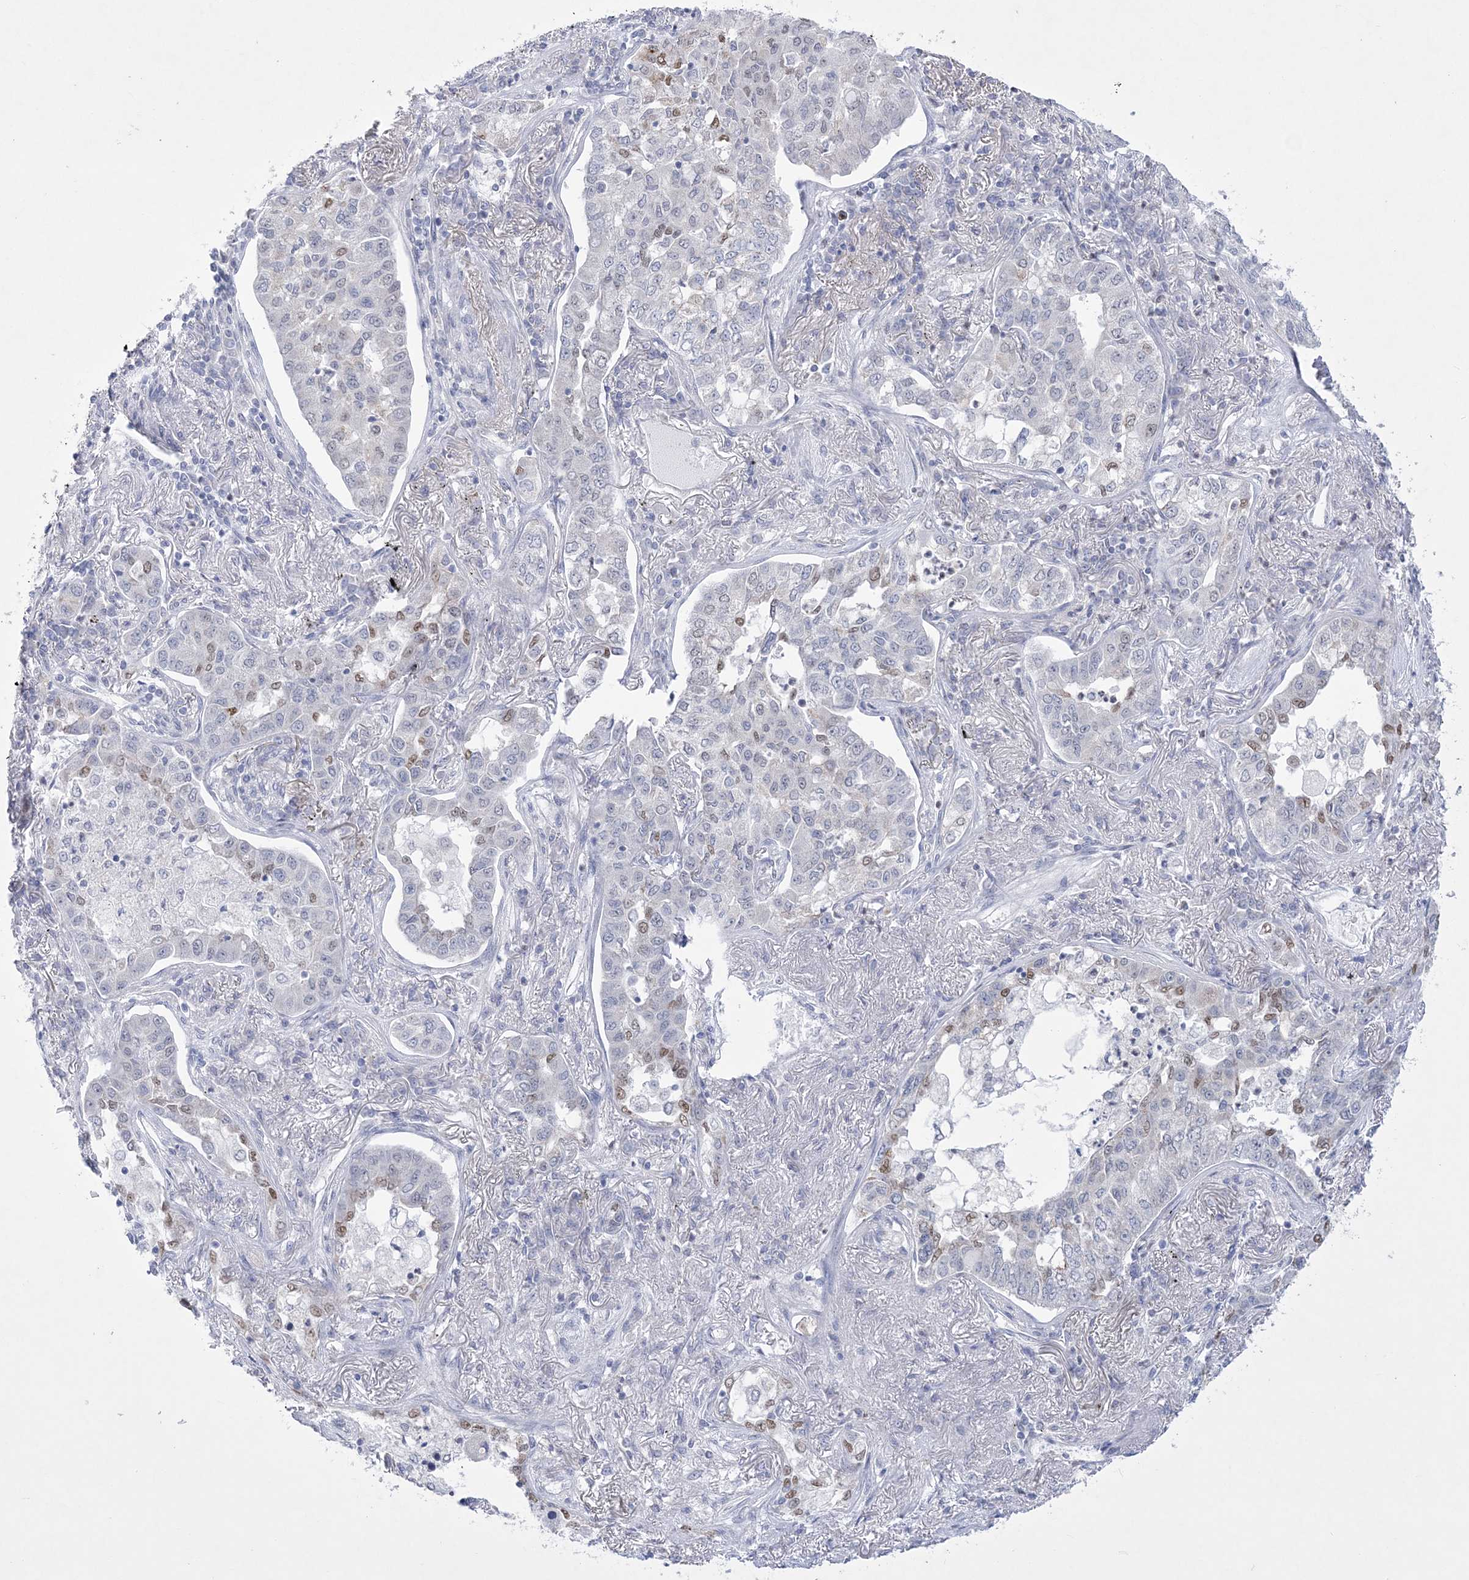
{"staining": {"intensity": "weak", "quantity": "<25%", "location": "nuclear"}, "tissue": "lung cancer", "cell_type": "Tumor cells", "image_type": "cancer", "snomed": [{"axis": "morphology", "description": "Adenocarcinoma, NOS"}, {"axis": "topography", "description": "Lung"}], "caption": "Human adenocarcinoma (lung) stained for a protein using immunohistochemistry displays no positivity in tumor cells.", "gene": "WDR27", "patient": {"sex": "male", "age": 49}}